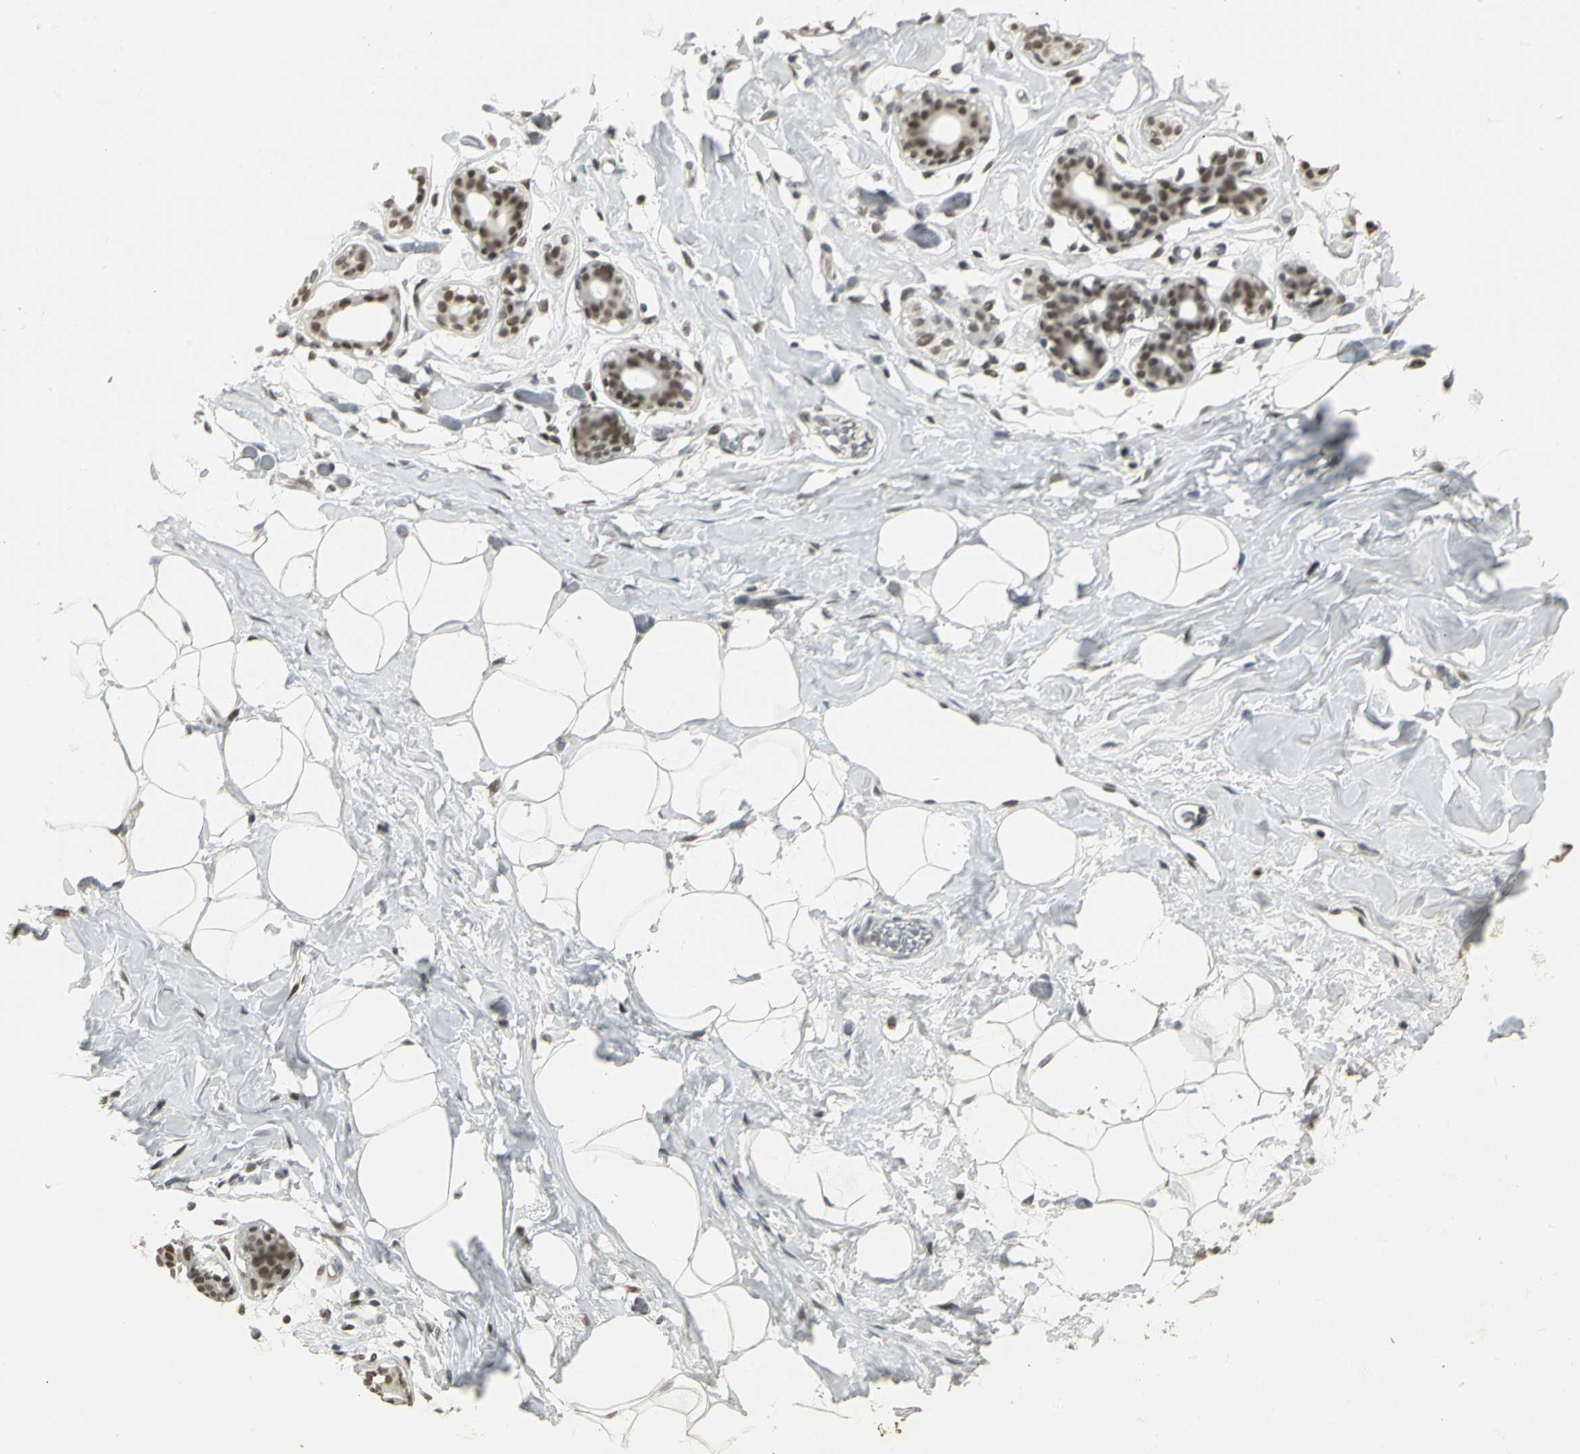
{"staining": {"intensity": "moderate", "quantity": ">75%", "location": "nuclear"}, "tissue": "adipose tissue", "cell_type": "Adipocytes", "image_type": "normal", "snomed": [{"axis": "morphology", "description": "Normal tissue, NOS"}, {"axis": "topography", "description": "Breast"}, {"axis": "topography", "description": "Soft tissue"}], "caption": "About >75% of adipocytes in normal adipose tissue demonstrate moderate nuclear protein positivity as visualized by brown immunohistochemical staining.", "gene": "CBX3", "patient": {"sex": "female", "age": 25}}